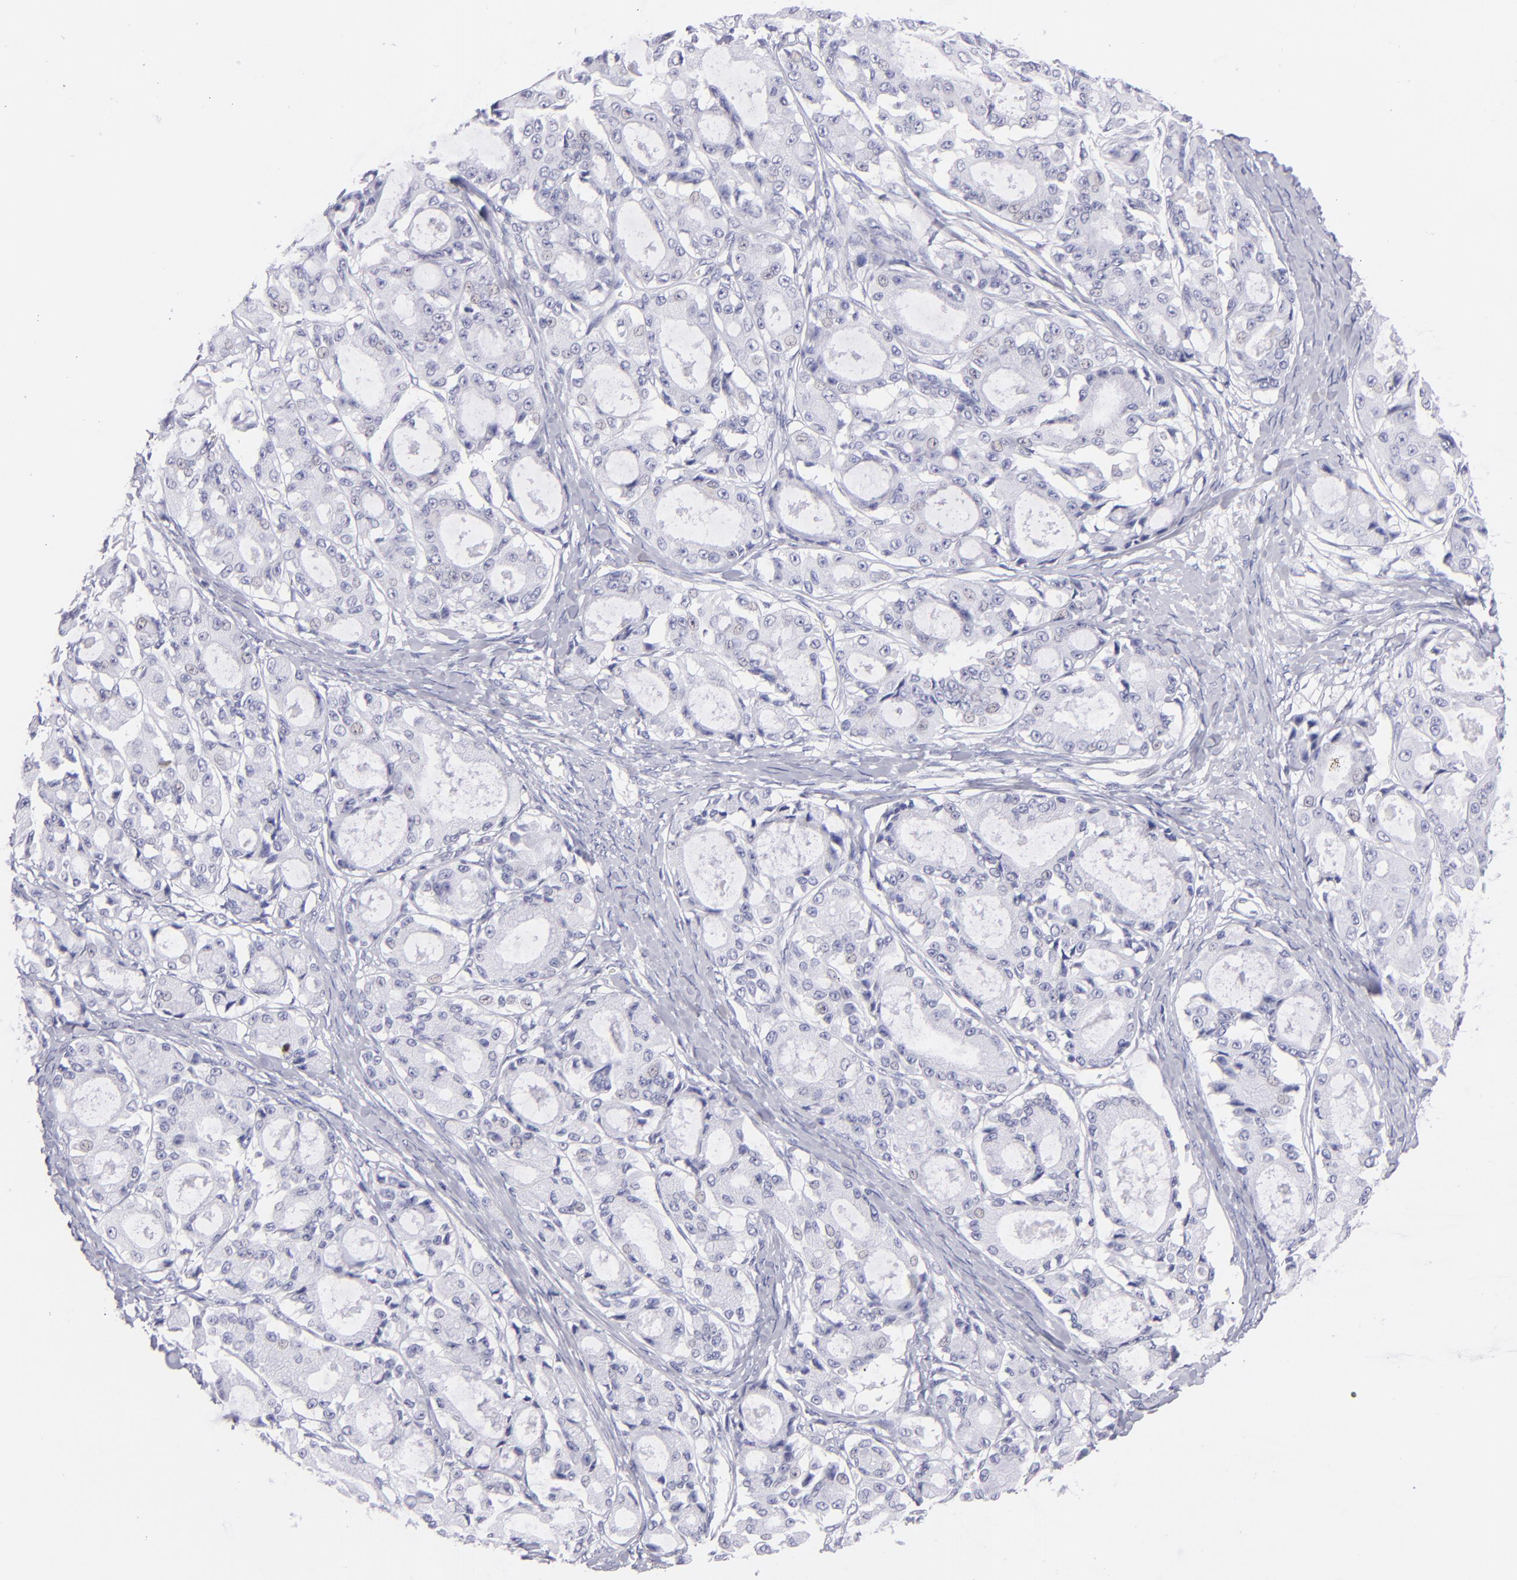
{"staining": {"intensity": "negative", "quantity": "none", "location": "none"}, "tissue": "ovarian cancer", "cell_type": "Tumor cells", "image_type": "cancer", "snomed": [{"axis": "morphology", "description": "Carcinoma, endometroid"}, {"axis": "topography", "description": "Ovary"}], "caption": "This histopathology image is of endometroid carcinoma (ovarian) stained with immunohistochemistry (IHC) to label a protein in brown with the nuclei are counter-stained blue. There is no positivity in tumor cells.", "gene": "PRPH", "patient": {"sex": "female", "age": 61}}